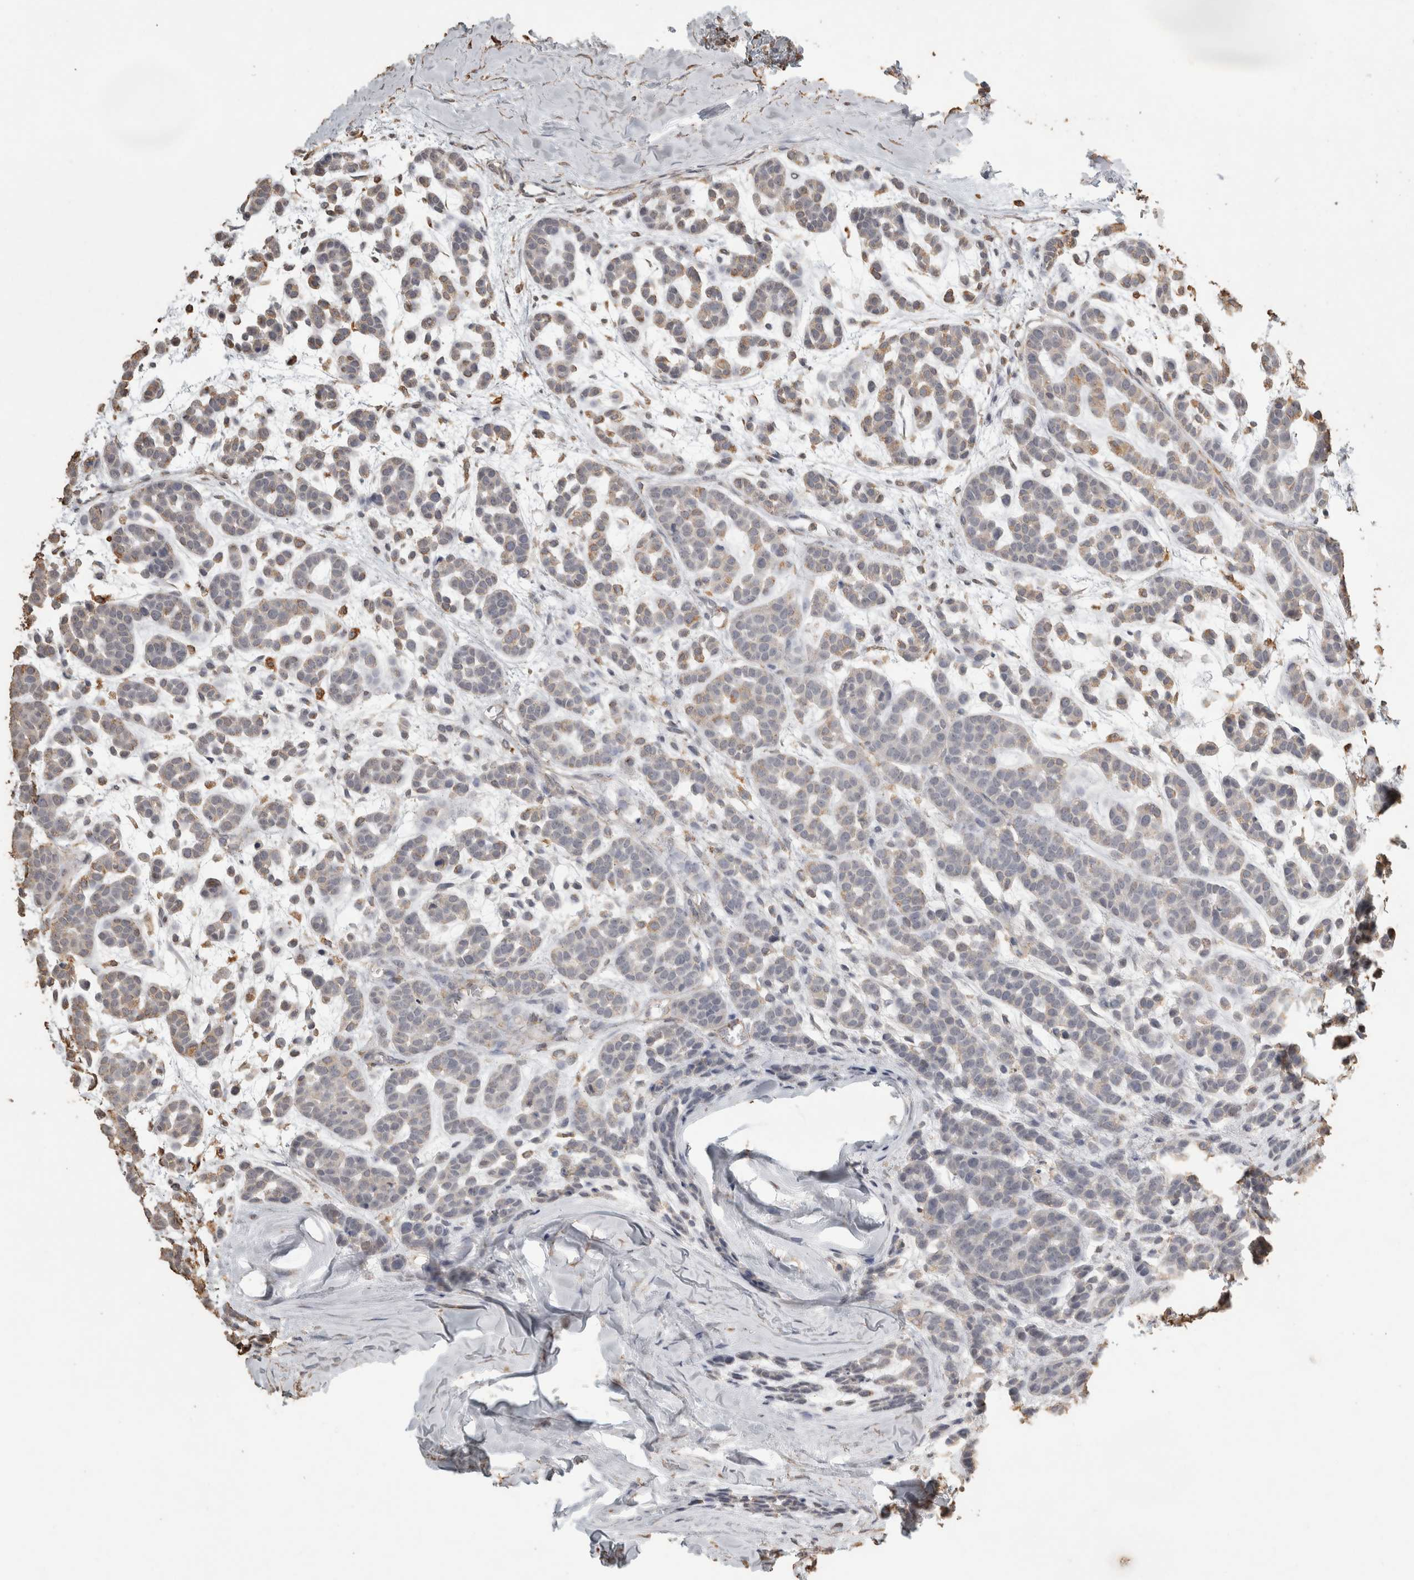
{"staining": {"intensity": "weak", "quantity": "<25%", "location": "cytoplasmic/membranous"}, "tissue": "head and neck cancer", "cell_type": "Tumor cells", "image_type": "cancer", "snomed": [{"axis": "morphology", "description": "Adenocarcinoma, NOS"}, {"axis": "morphology", "description": "Adenoma, NOS"}, {"axis": "topography", "description": "Head-Neck"}], "caption": "There is no significant staining in tumor cells of head and neck cancer (adenocarcinoma).", "gene": "REPS2", "patient": {"sex": "female", "age": 55}}